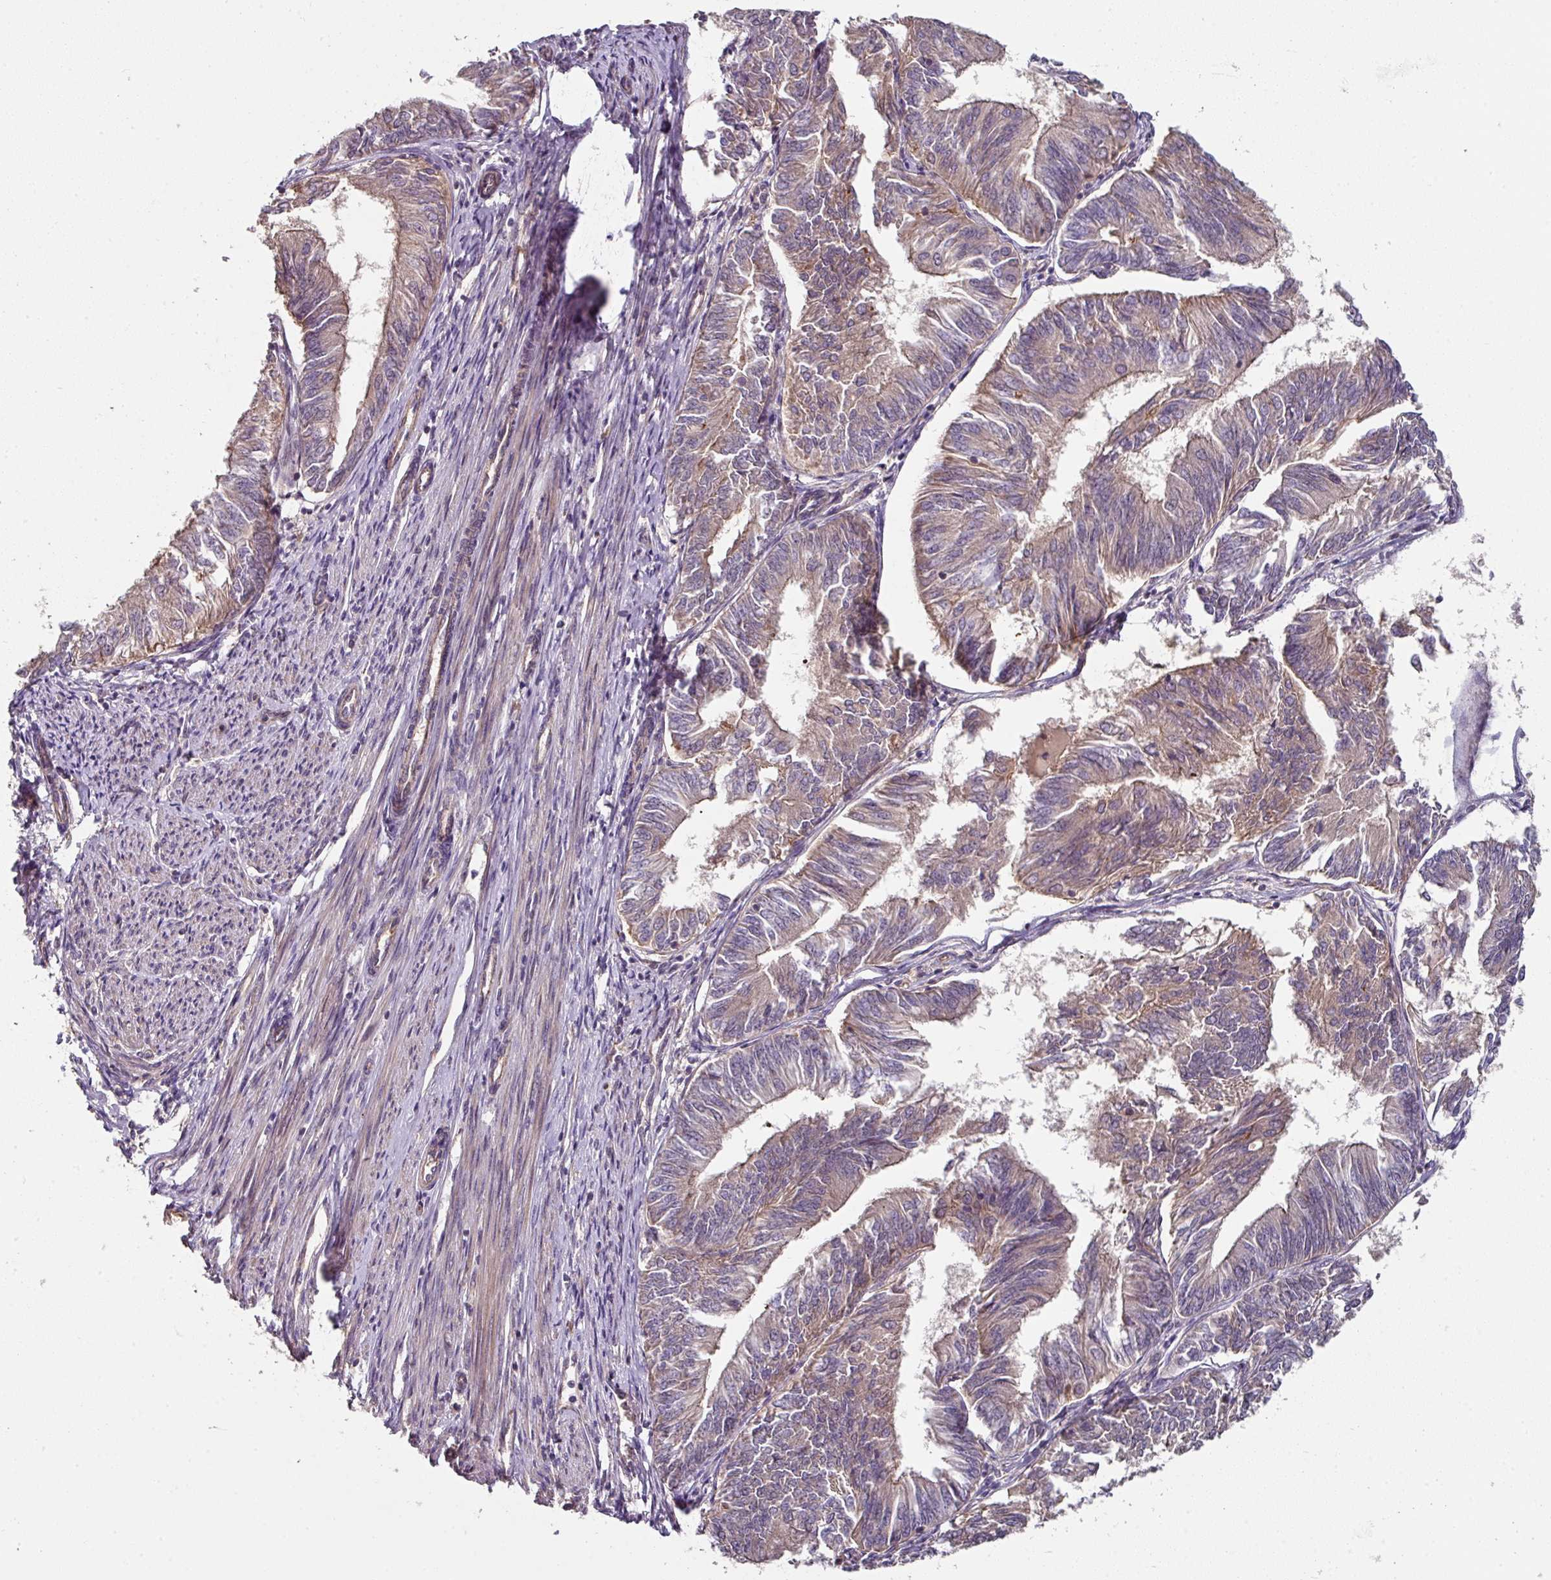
{"staining": {"intensity": "negative", "quantity": "none", "location": "none"}, "tissue": "endometrial cancer", "cell_type": "Tumor cells", "image_type": "cancer", "snomed": [{"axis": "morphology", "description": "Adenocarcinoma, NOS"}, {"axis": "topography", "description": "Endometrium"}], "caption": "IHC image of neoplastic tissue: endometrial cancer stained with DAB (3,3'-diaminobenzidine) demonstrates no significant protein expression in tumor cells.", "gene": "C4orf48", "patient": {"sex": "female", "age": 58}}